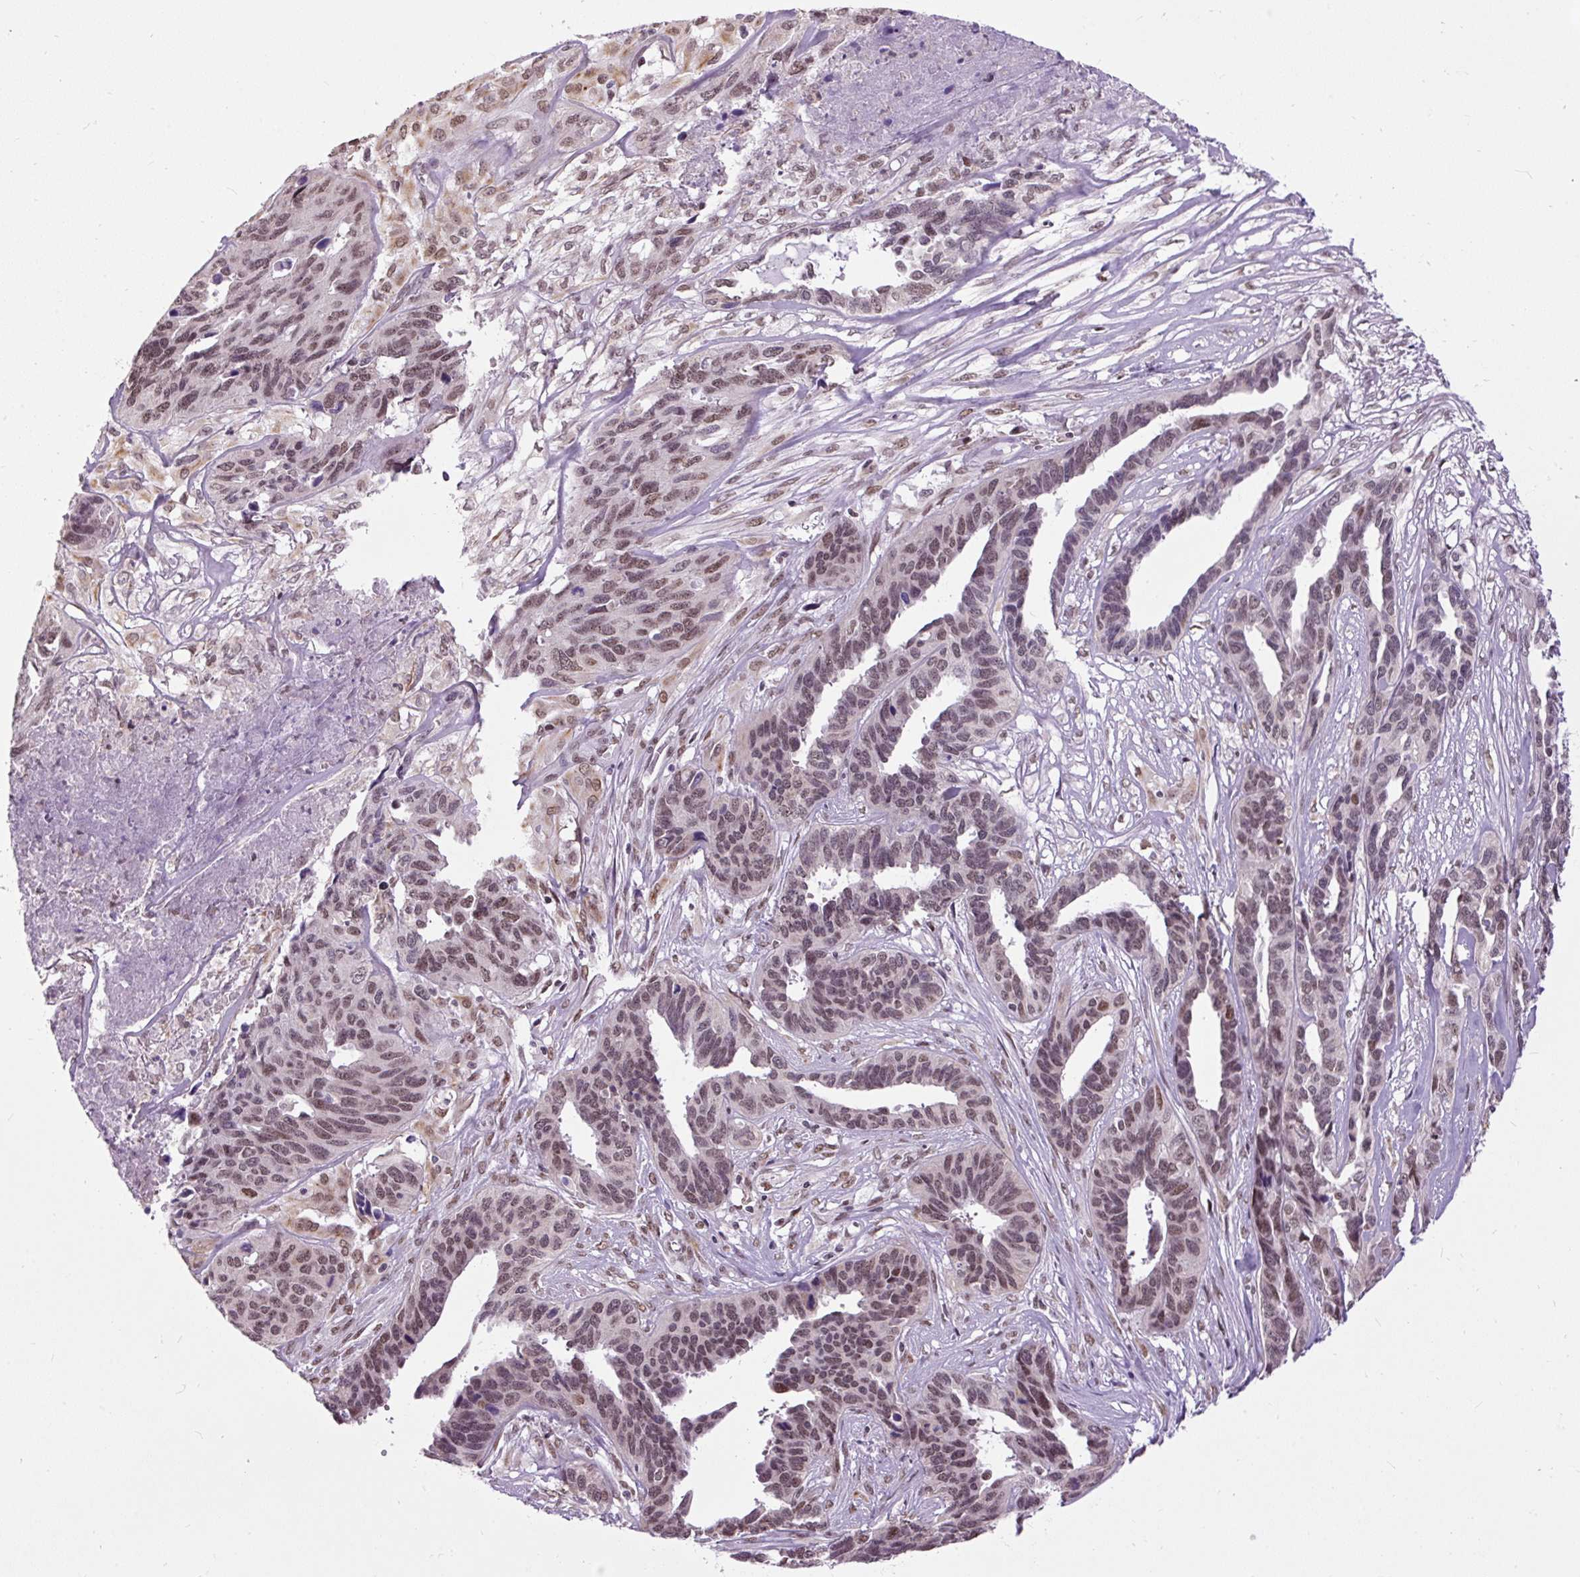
{"staining": {"intensity": "moderate", "quantity": ">75%", "location": "nuclear"}, "tissue": "ovarian cancer", "cell_type": "Tumor cells", "image_type": "cancer", "snomed": [{"axis": "morphology", "description": "Cystadenocarcinoma, serous, NOS"}, {"axis": "topography", "description": "Ovary"}], "caption": "Ovarian cancer stained with IHC shows moderate nuclear staining in approximately >75% of tumor cells.", "gene": "ZNF672", "patient": {"sex": "female", "age": 64}}